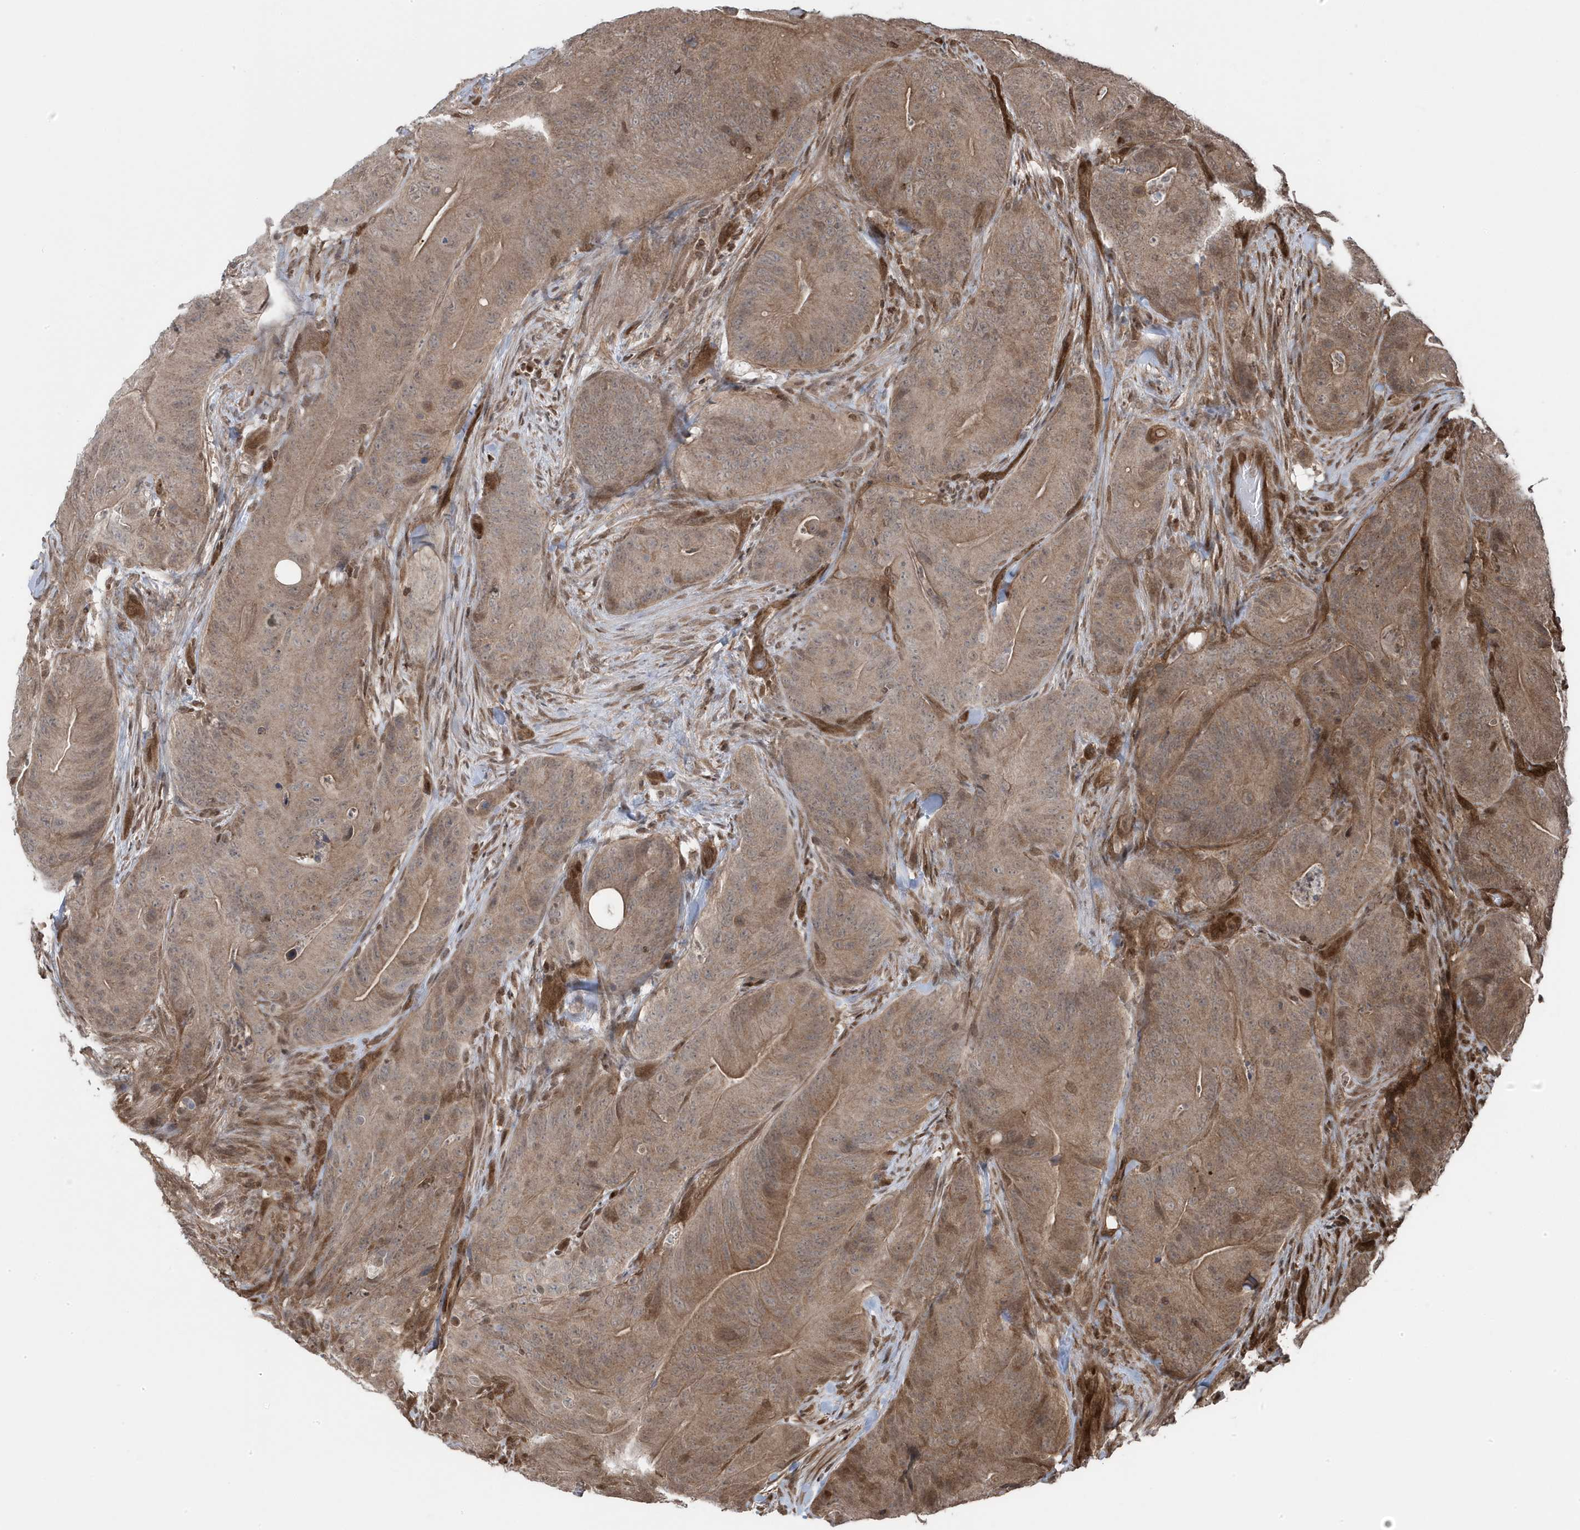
{"staining": {"intensity": "moderate", "quantity": ">75%", "location": "cytoplasmic/membranous"}, "tissue": "colorectal cancer", "cell_type": "Tumor cells", "image_type": "cancer", "snomed": [{"axis": "morphology", "description": "Normal tissue, NOS"}, {"axis": "topography", "description": "Colon"}], "caption": "Immunohistochemical staining of colorectal cancer demonstrates medium levels of moderate cytoplasmic/membranous staining in about >75% of tumor cells.", "gene": "MAPK1IP1L", "patient": {"sex": "female", "age": 82}}